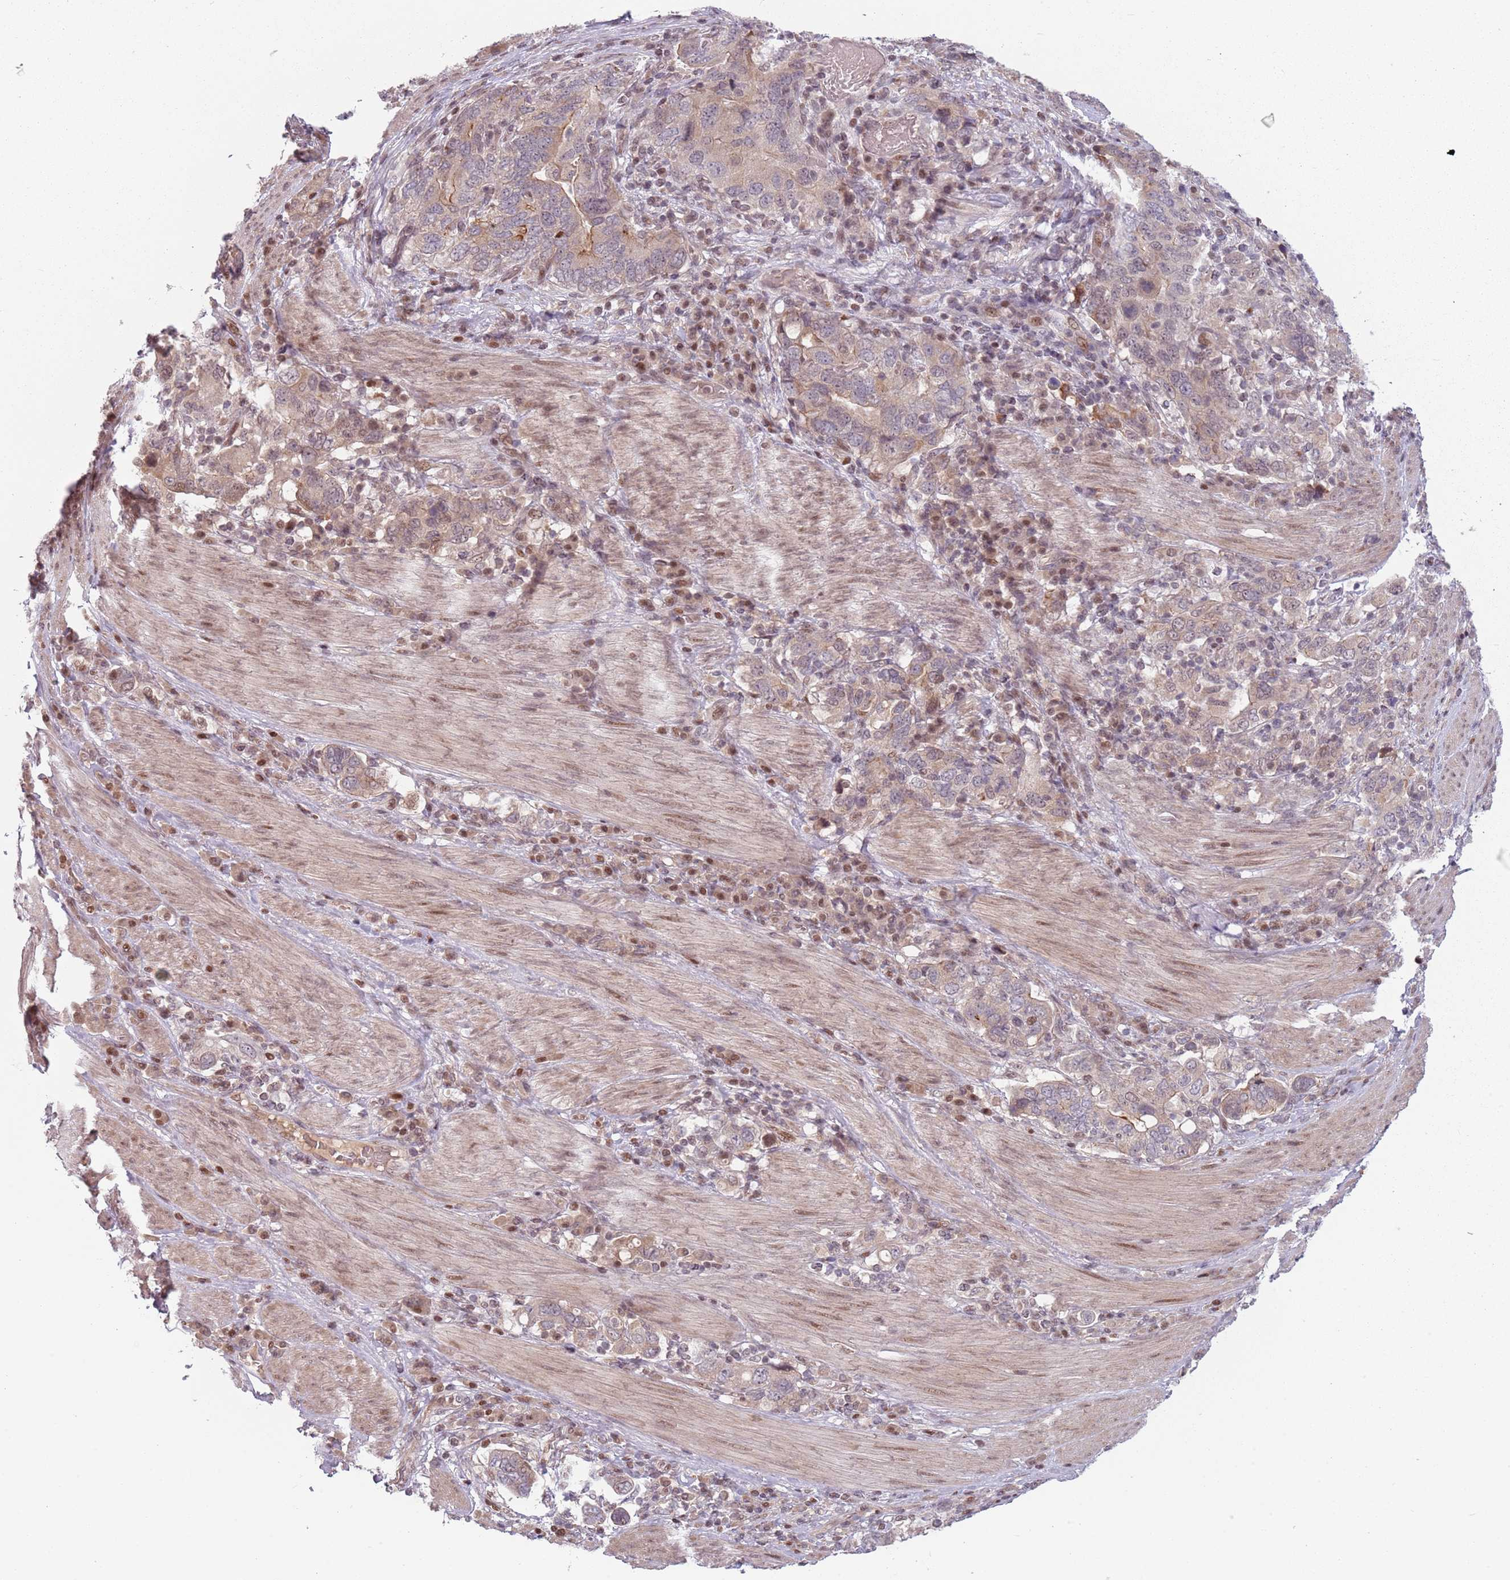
{"staining": {"intensity": "weak", "quantity": ">75%", "location": "cytoplasmic/membranous"}, "tissue": "stomach cancer", "cell_type": "Tumor cells", "image_type": "cancer", "snomed": [{"axis": "morphology", "description": "Adenocarcinoma, NOS"}, {"axis": "topography", "description": "Stomach, upper"}, {"axis": "topography", "description": "Stomach"}], "caption": "Adenocarcinoma (stomach) stained with immunohistochemistry shows weak cytoplasmic/membranous expression in about >75% of tumor cells.", "gene": "ADGRG1", "patient": {"sex": "male", "age": 62}}